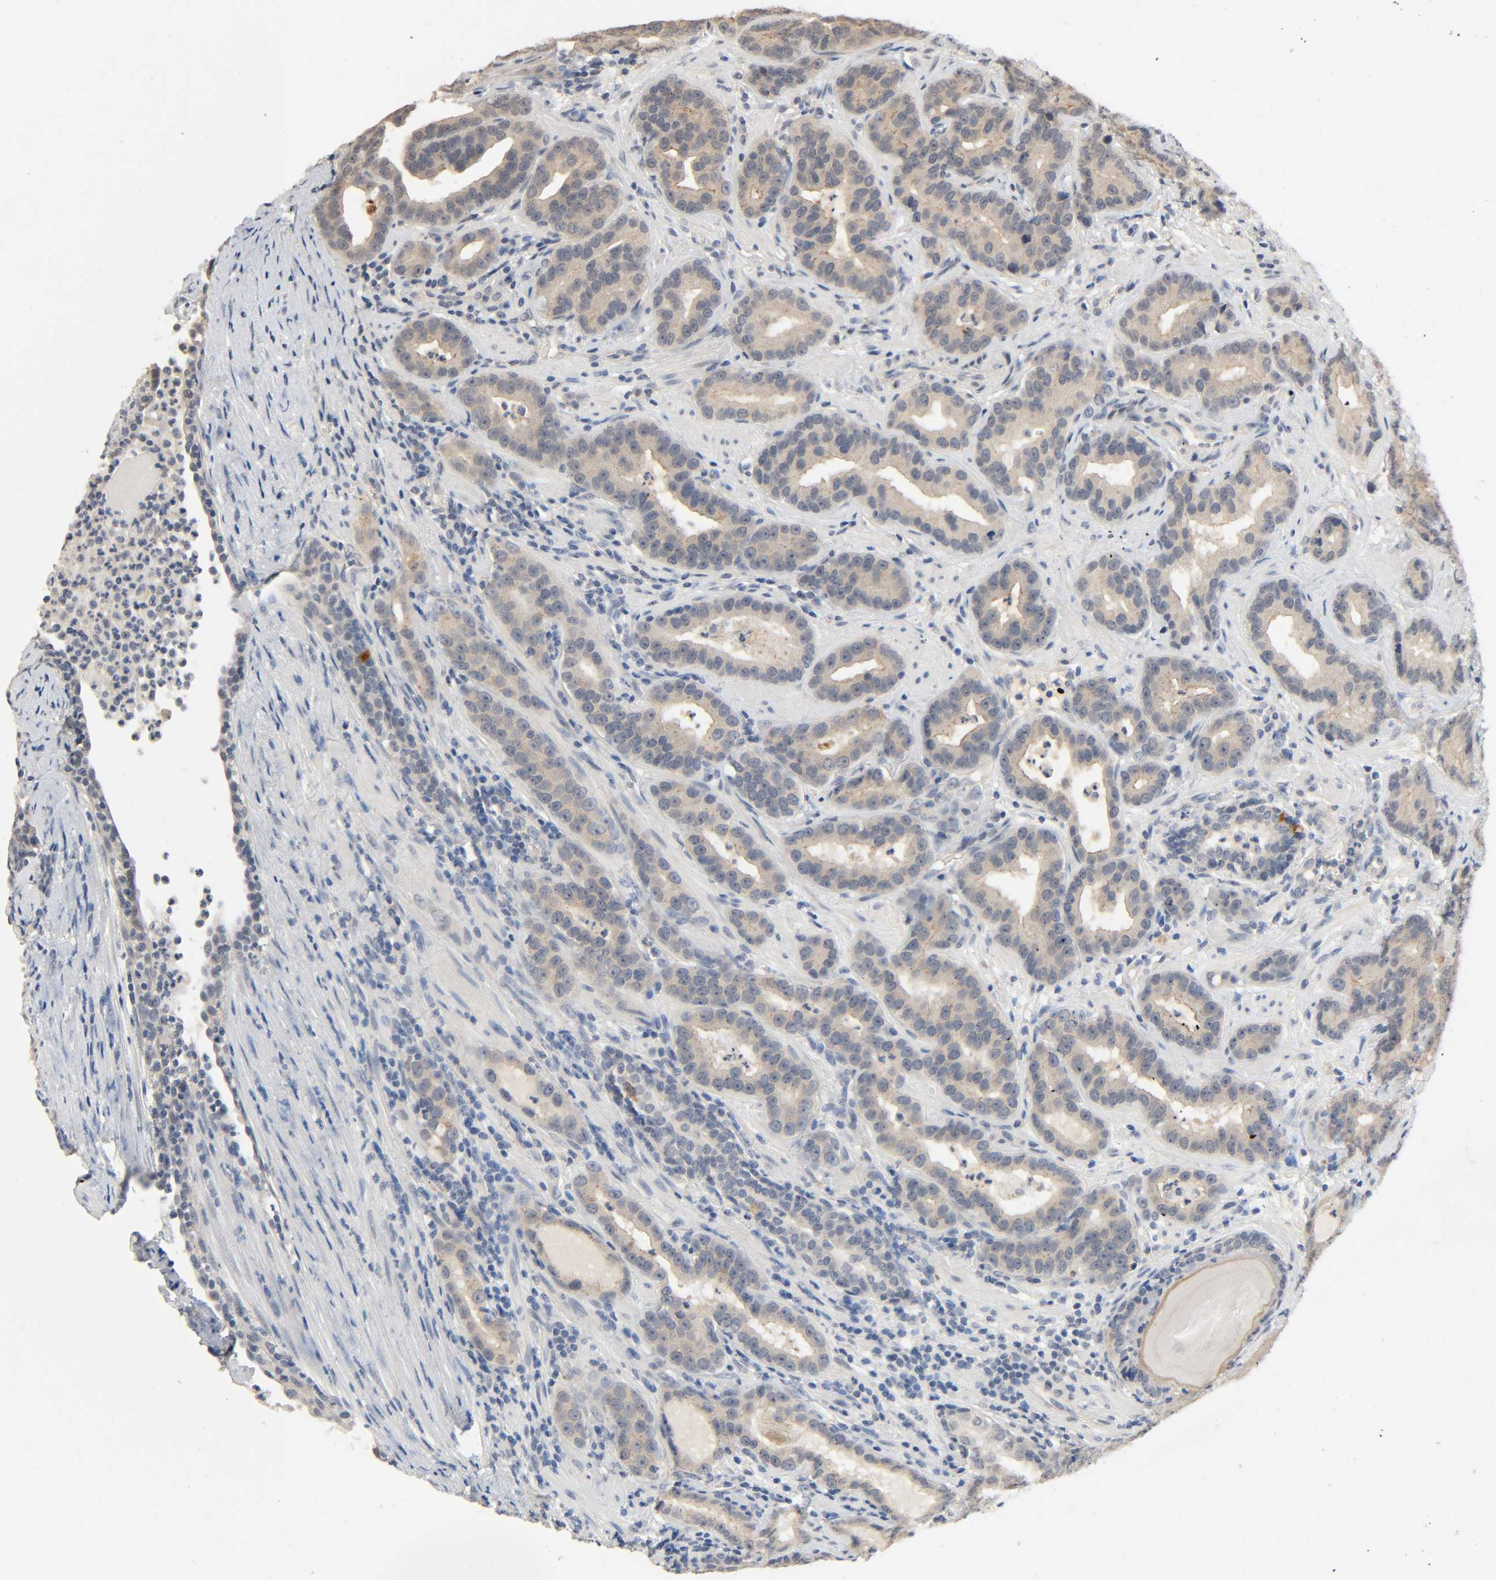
{"staining": {"intensity": "weak", "quantity": ">75%", "location": "cytoplasmic/membranous"}, "tissue": "prostate cancer", "cell_type": "Tumor cells", "image_type": "cancer", "snomed": [{"axis": "morphology", "description": "Adenocarcinoma, Low grade"}, {"axis": "topography", "description": "Prostate"}], "caption": "Immunohistochemistry (DAB (3,3'-diaminobenzidine)) staining of prostate cancer (adenocarcinoma (low-grade)) reveals weak cytoplasmic/membranous protein staining in about >75% of tumor cells. Nuclei are stained in blue.", "gene": "MAGEA8", "patient": {"sex": "male", "age": 59}}